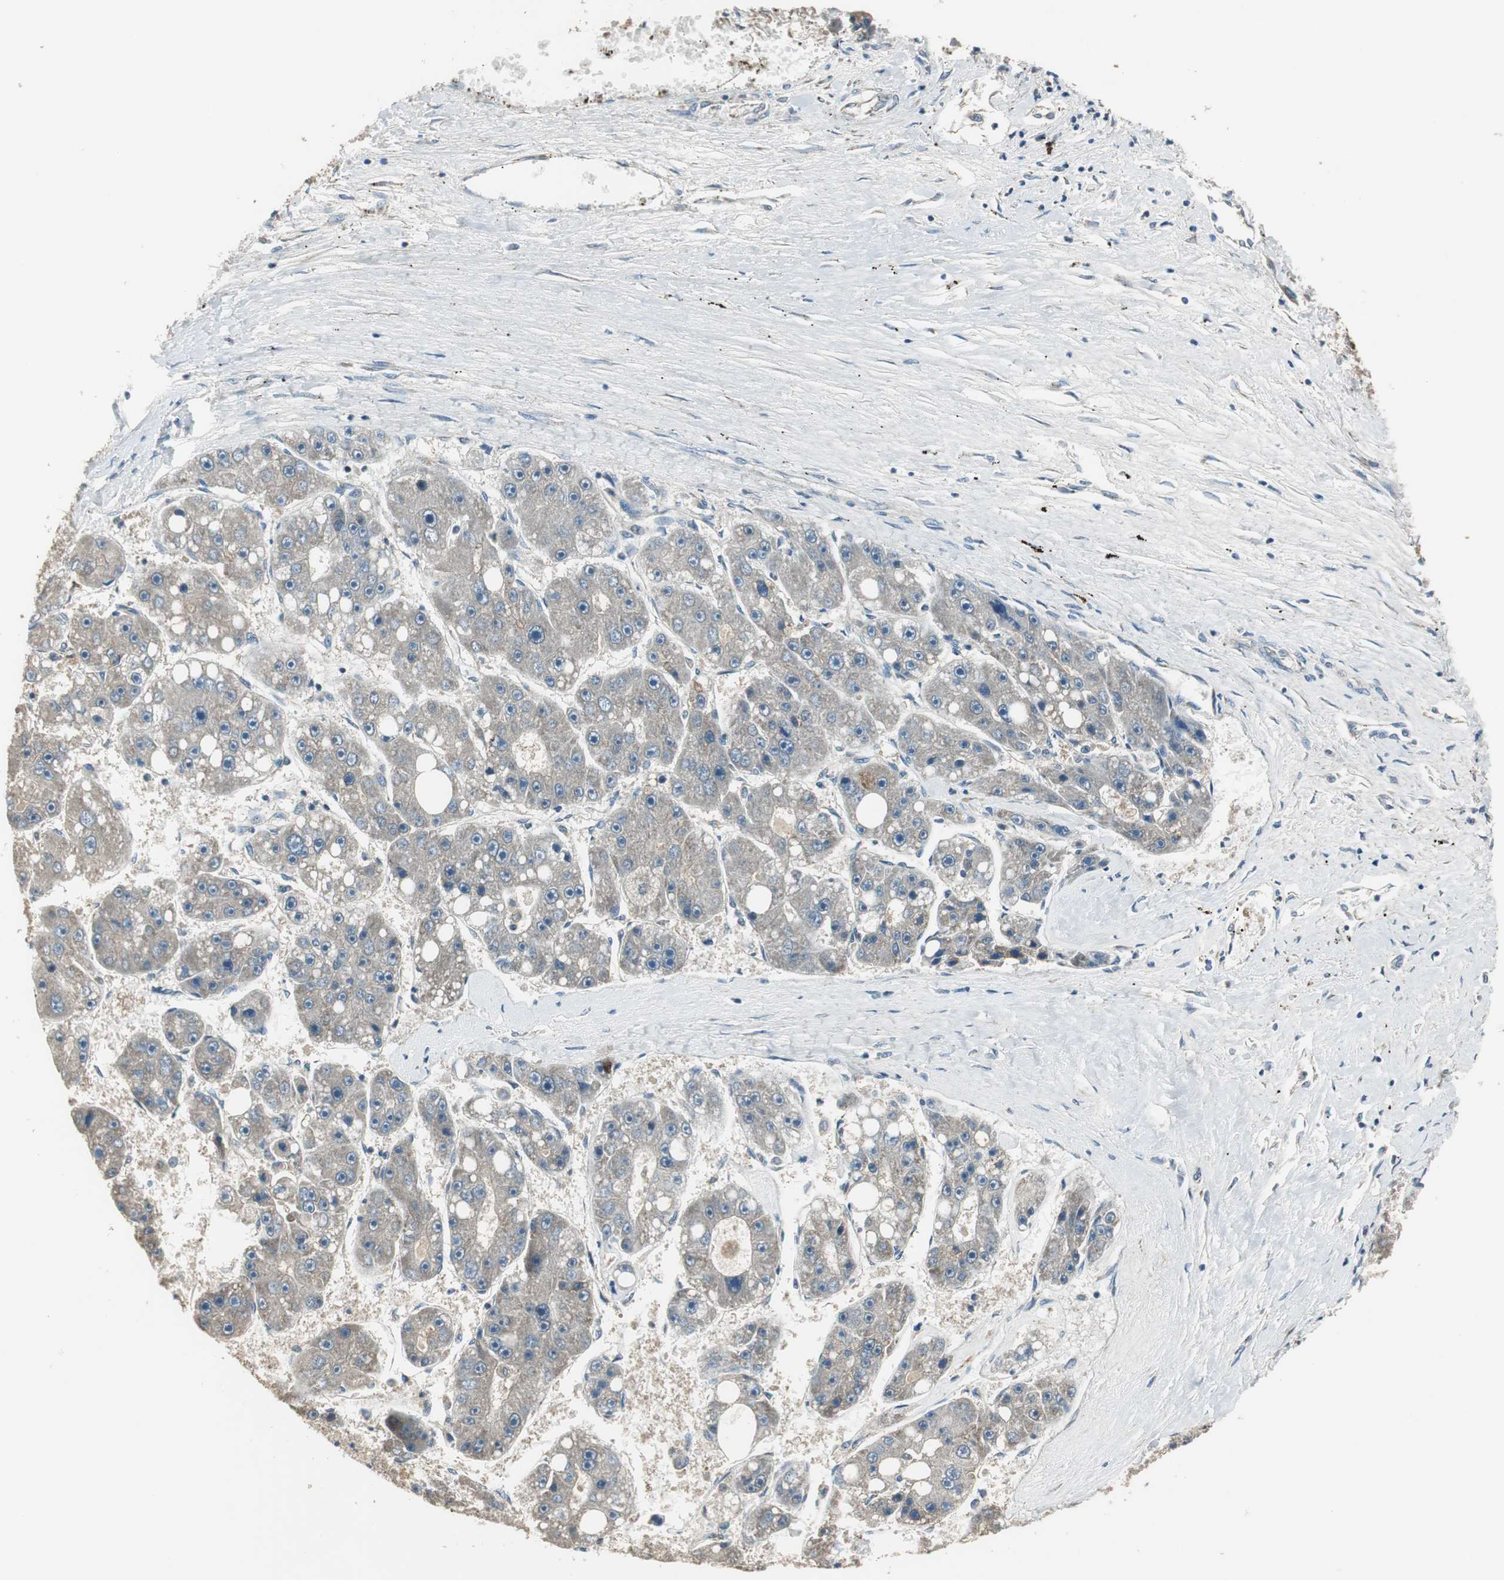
{"staining": {"intensity": "weak", "quantity": "25%-75%", "location": "cytoplasmic/membranous"}, "tissue": "liver cancer", "cell_type": "Tumor cells", "image_type": "cancer", "snomed": [{"axis": "morphology", "description": "Carcinoma, Hepatocellular, NOS"}, {"axis": "topography", "description": "Liver"}], "caption": "Protein expression analysis of liver cancer (hepatocellular carcinoma) shows weak cytoplasmic/membranous staining in about 25%-75% of tumor cells. The protein of interest is shown in brown color, while the nuclei are stained blue.", "gene": "MSTO1", "patient": {"sex": "female", "age": 61}}